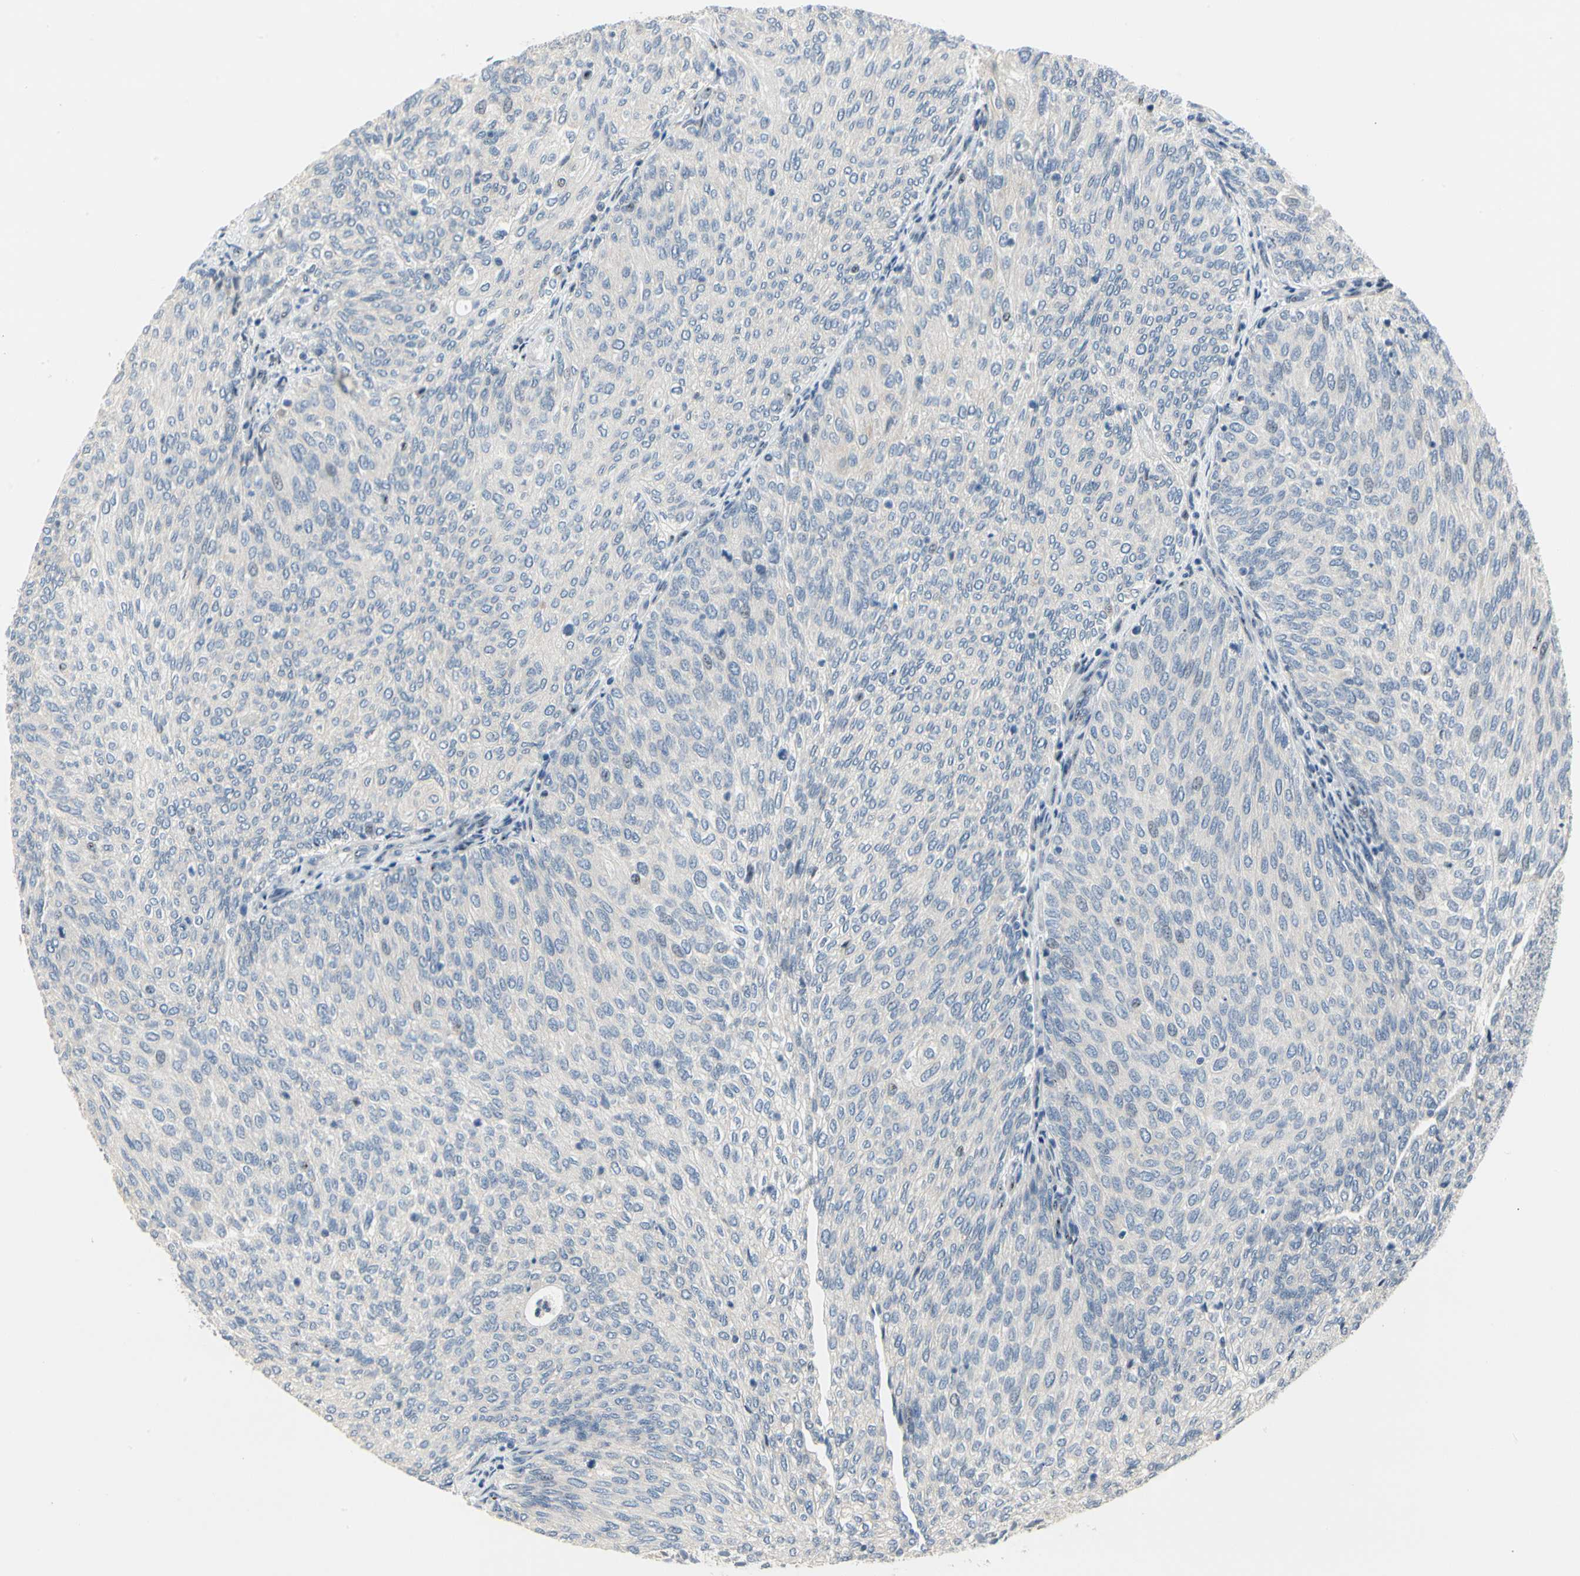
{"staining": {"intensity": "negative", "quantity": "none", "location": "none"}, "tissue": "urothelial cancer", "cell_type": "Tumor cells", "image_type": "cancer", "snomed": [{"axis": "morphology", "description": "Urothelial carcinoma, Low grade"}, {"axis": "topography", "description": "Urinary bladder"}], "caption": "Tumor cells are negative for brown protein staining in urothelial cancer.", "gene": "NFASC", "patient": {"sex": "female", "age": 79}}